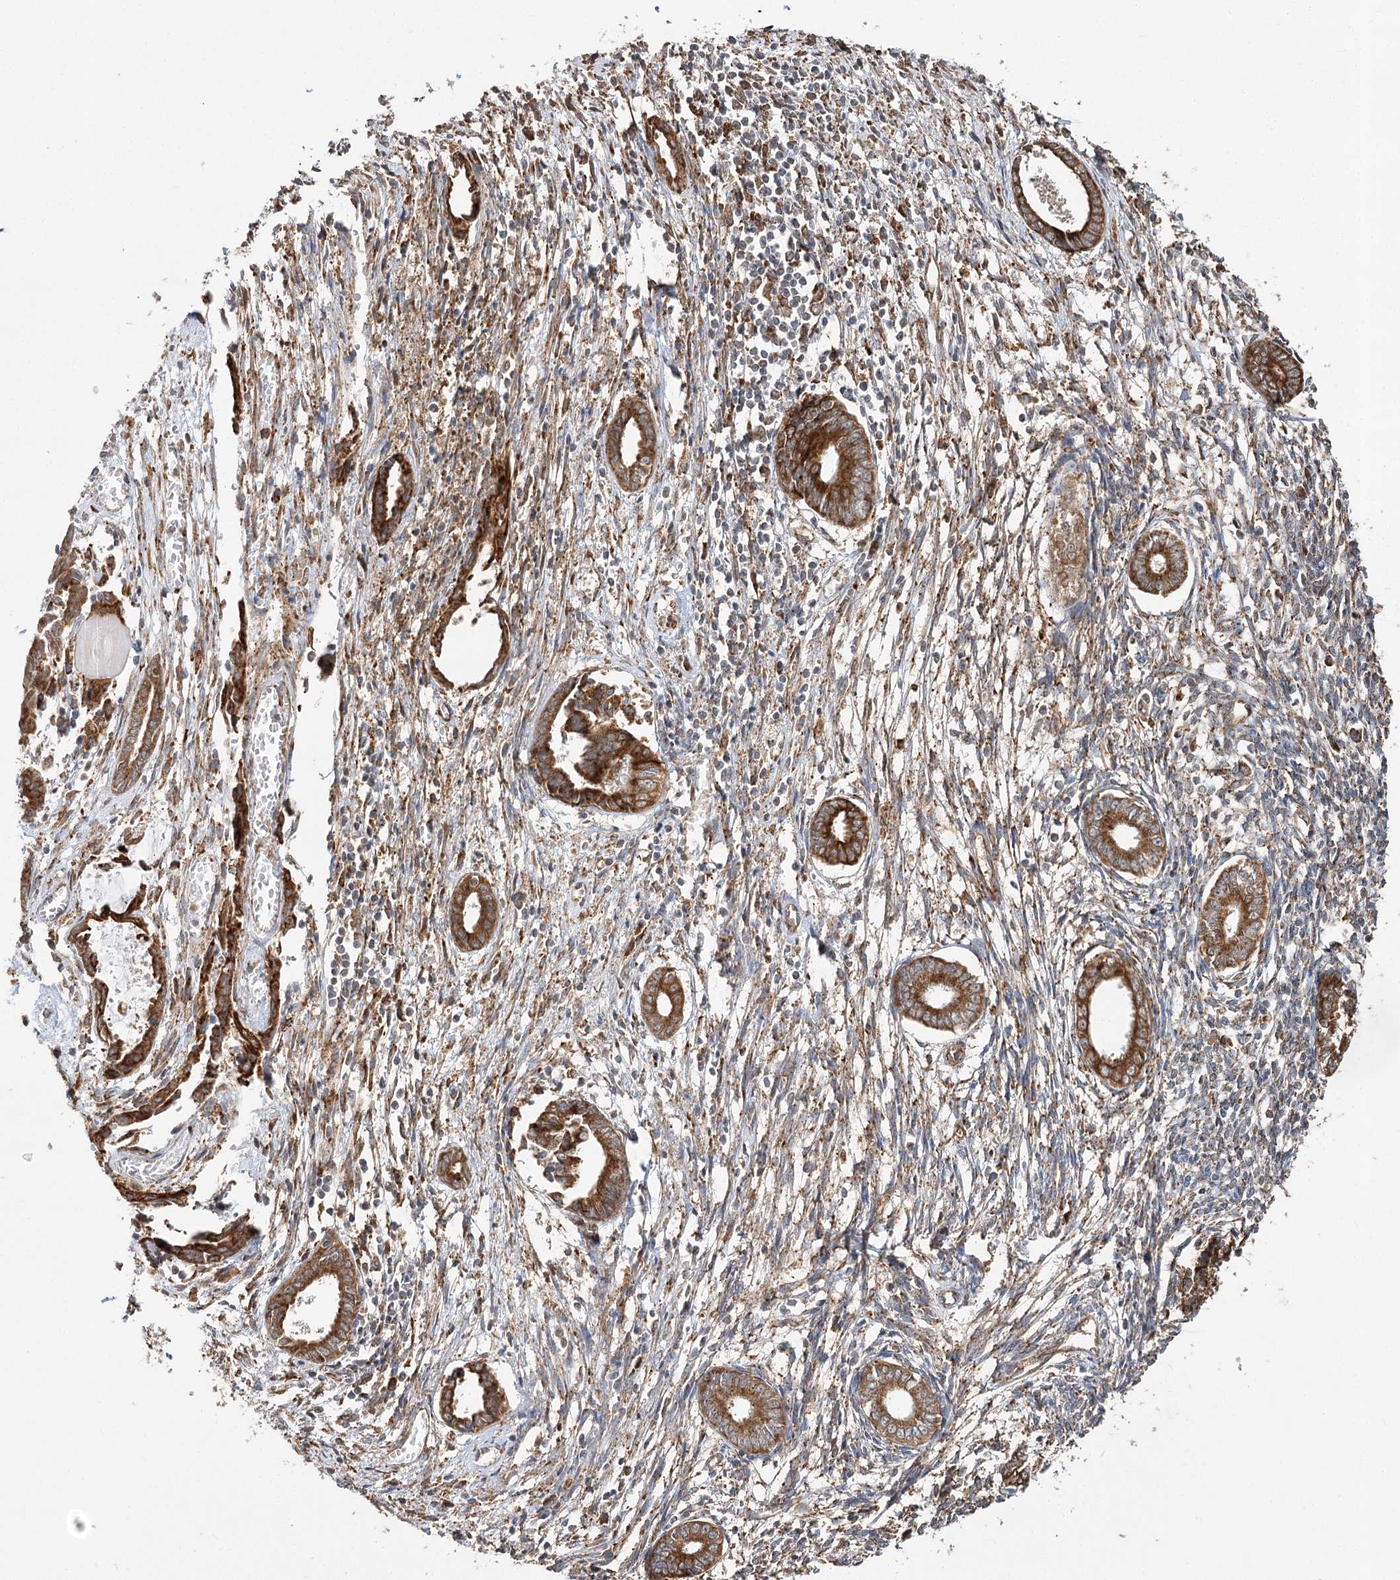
{"staining": {"intensity": "moderate", "quantity": ">75%", "location": "cytoplasmic/membranous"}, "tissue": "endometrium", "cell_type": "Cells in endometrial stroma", "image_type": "normal", "snomed": [{"axis": "morphology", "description": "Normal tissue, NOS"}, {"axis": "topography", "description": "Endometrium"}], "caption": "DAB immunohistochemical staining of normal human endometrium demonstrates moderate cytoplasmic/membranous protein expression in approximately >75% of cells in endometrial stroma. The staining is performed using DAB brown chromogen to label protein expression. The nuclei are counter-stained blue using hematoxylin.", "gene": "DNAJB14", "patient": {"sex": "female", "age": 56}}